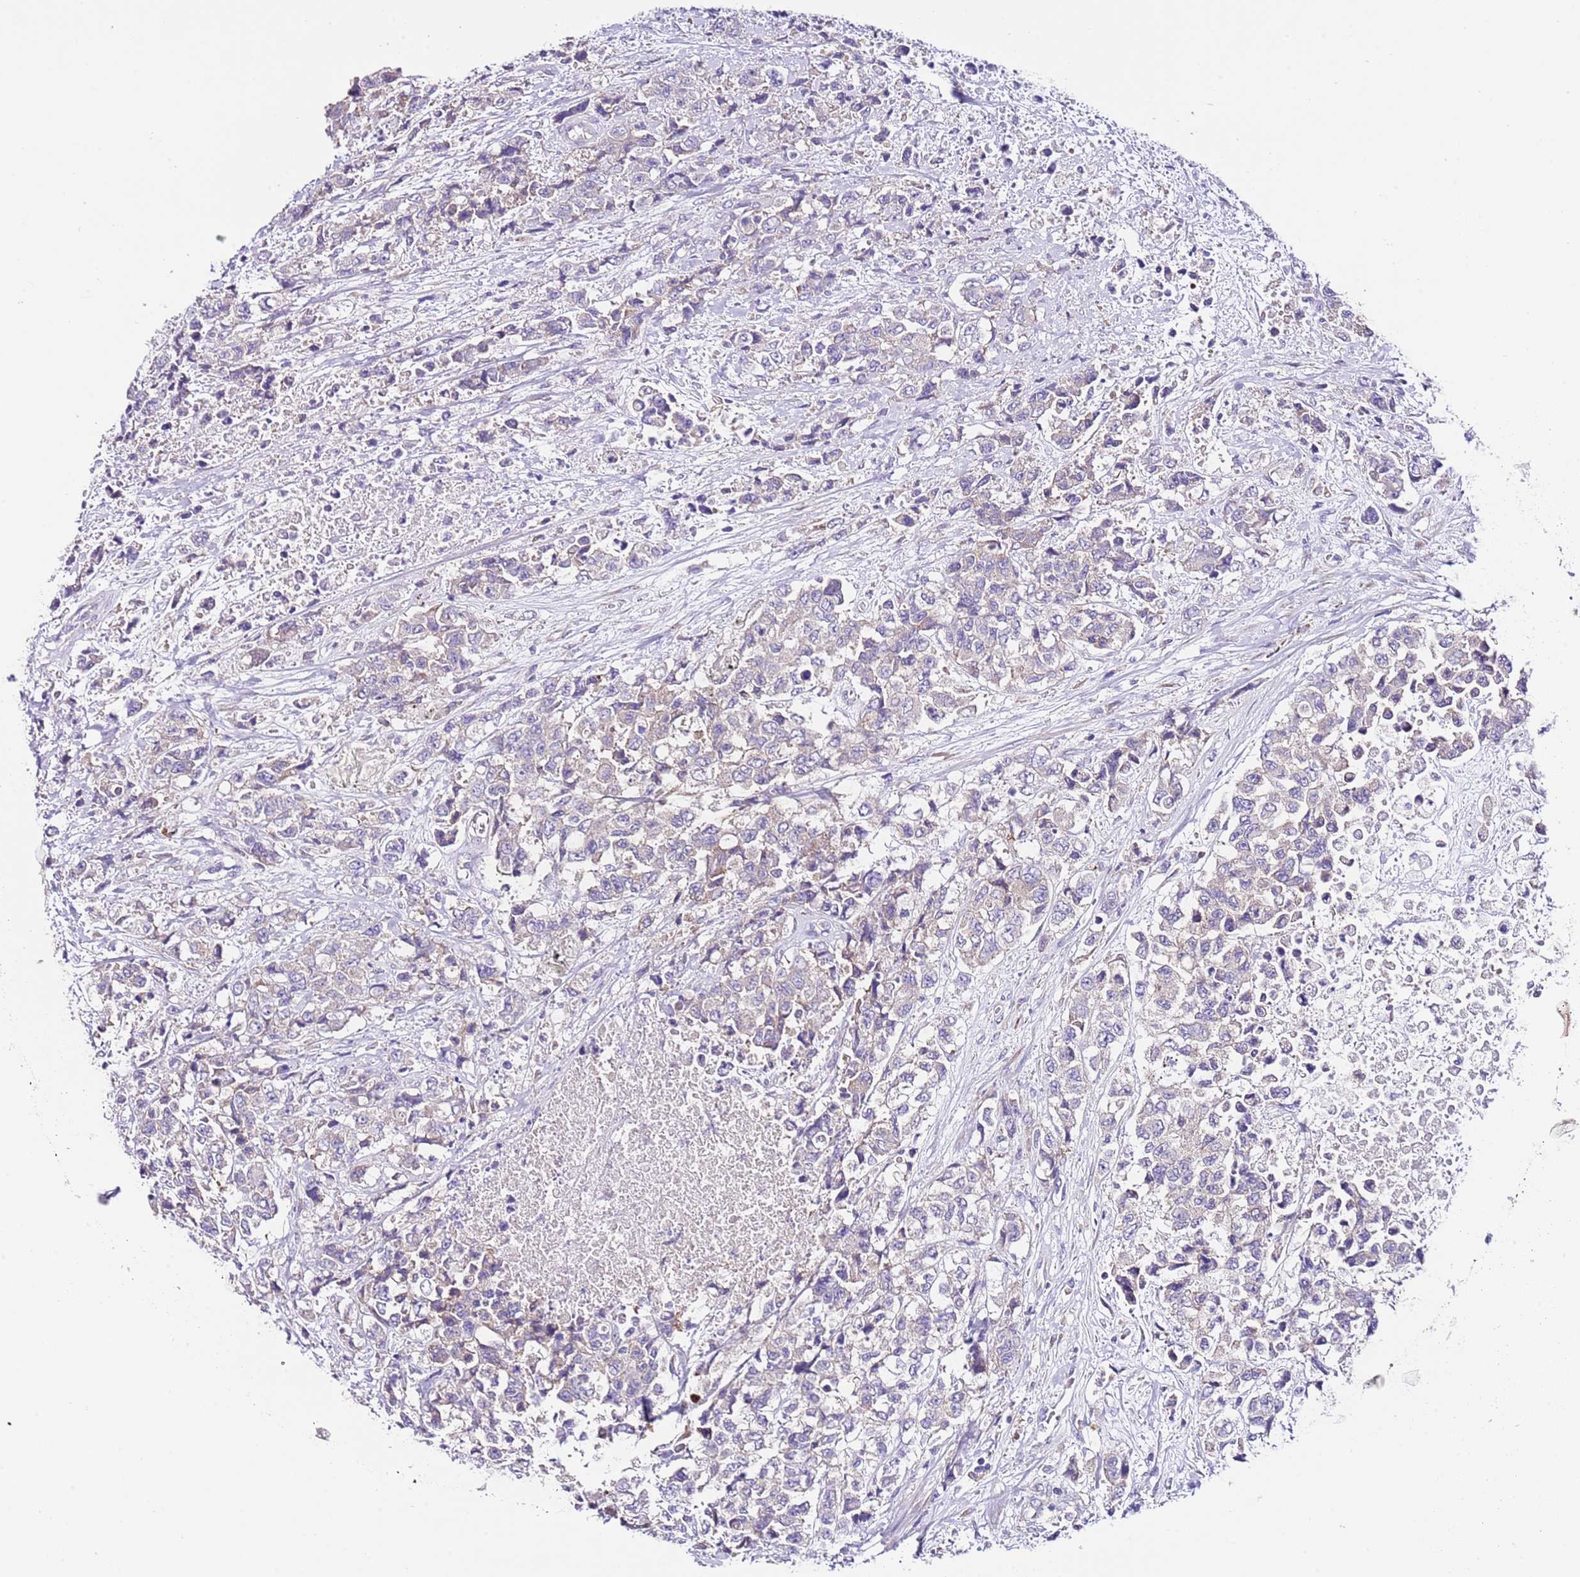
{"staining": {"intensity": "weak", "quantity": "<25%", "location": "cytoplasmic/membranous"}, "tissue": "urothelial cancer", "cell_type": "Tumor cells", "image_type": "cancer", "snomed": [{"axis": "morphology", "description": "Urothelial carcinoma, High grade"}, {"axis": "topography", "description": "Urinary bladder"}], "caption": "Photomicrograph shows no significant protein expression in tumor cells of urothelial cancer.", "gene": "RPS10", "patient": {"sex": "female", "age": 78}}